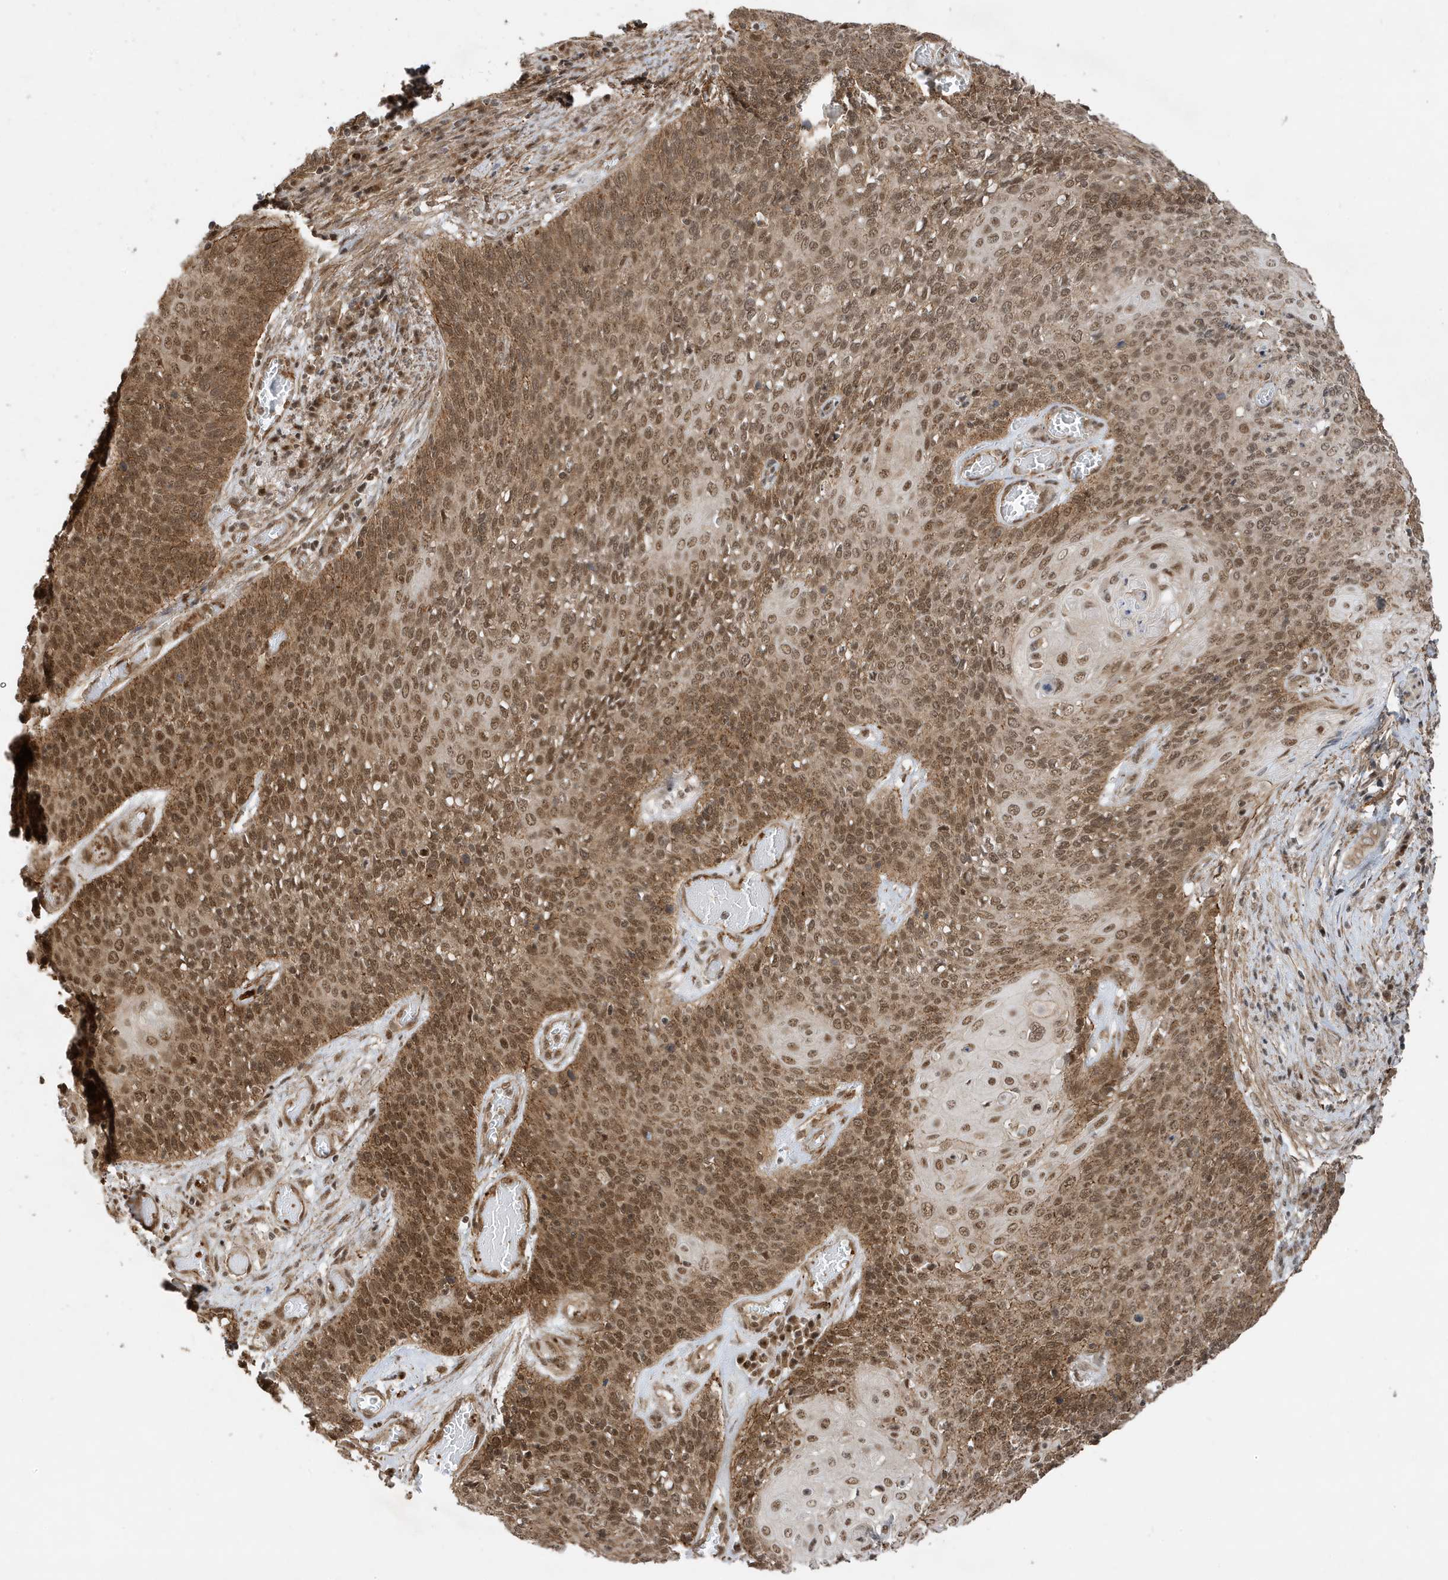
{"staining": {"intensity": "moderate", "quantity": ">75%", "location": "cytoplasmic/membranous,nuclear"}, "tissue": "cervical cancer", "cell_type": "Tumor cells", "image_type": "cancer", "snomed": [{"axis": "morphology", "description": "Squamous cell carcinoma, NOS"}, {"axis": "topography", "description": "Cervix"}], "caption": "Cervical cancer (squamous cell carcinoma) stained for a protein (brown) shows moderate cytoplasmic/membranous and nuclear positive staining in approximately >75% of tumor cells.", "gene": "MAST3", "patient": {"sex": "female", "age": 39}}